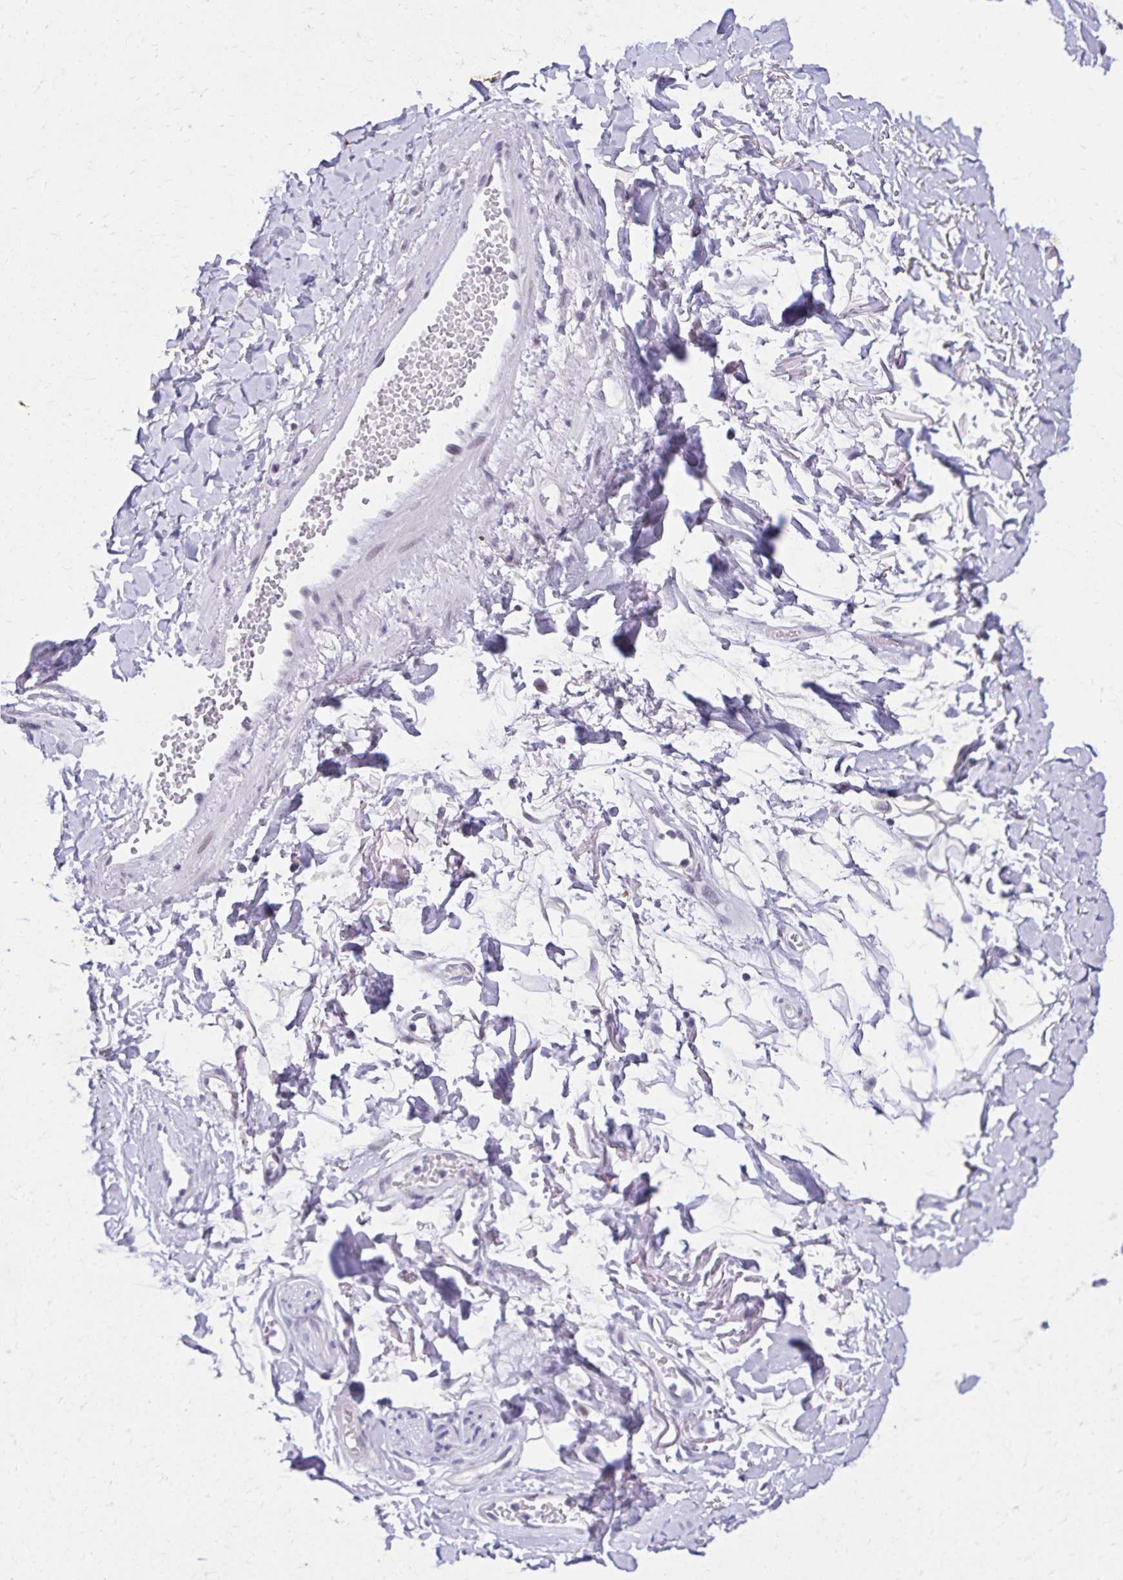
{"staining": {"intensity": "negative", "quantity": "none", "location": "none"}, "tissue": "adipose tissue", "cell_type": "Adipocytes", "image_type": "normal", "snomed": [{"axis": "morphology", "description": "Normal tissue, NOS"}, {"axis": "topography", "description": "Anal"}, {"axis": "topography", "description": "Peripheral nerve tissue"}], "caption": "High power microscopy photomicrograph of an IHC image of normal adipose tissue, revealing no significant staining in adipocytes.", "gene": "FAM166C", "patient": {"sex": "male", "age": 78}}